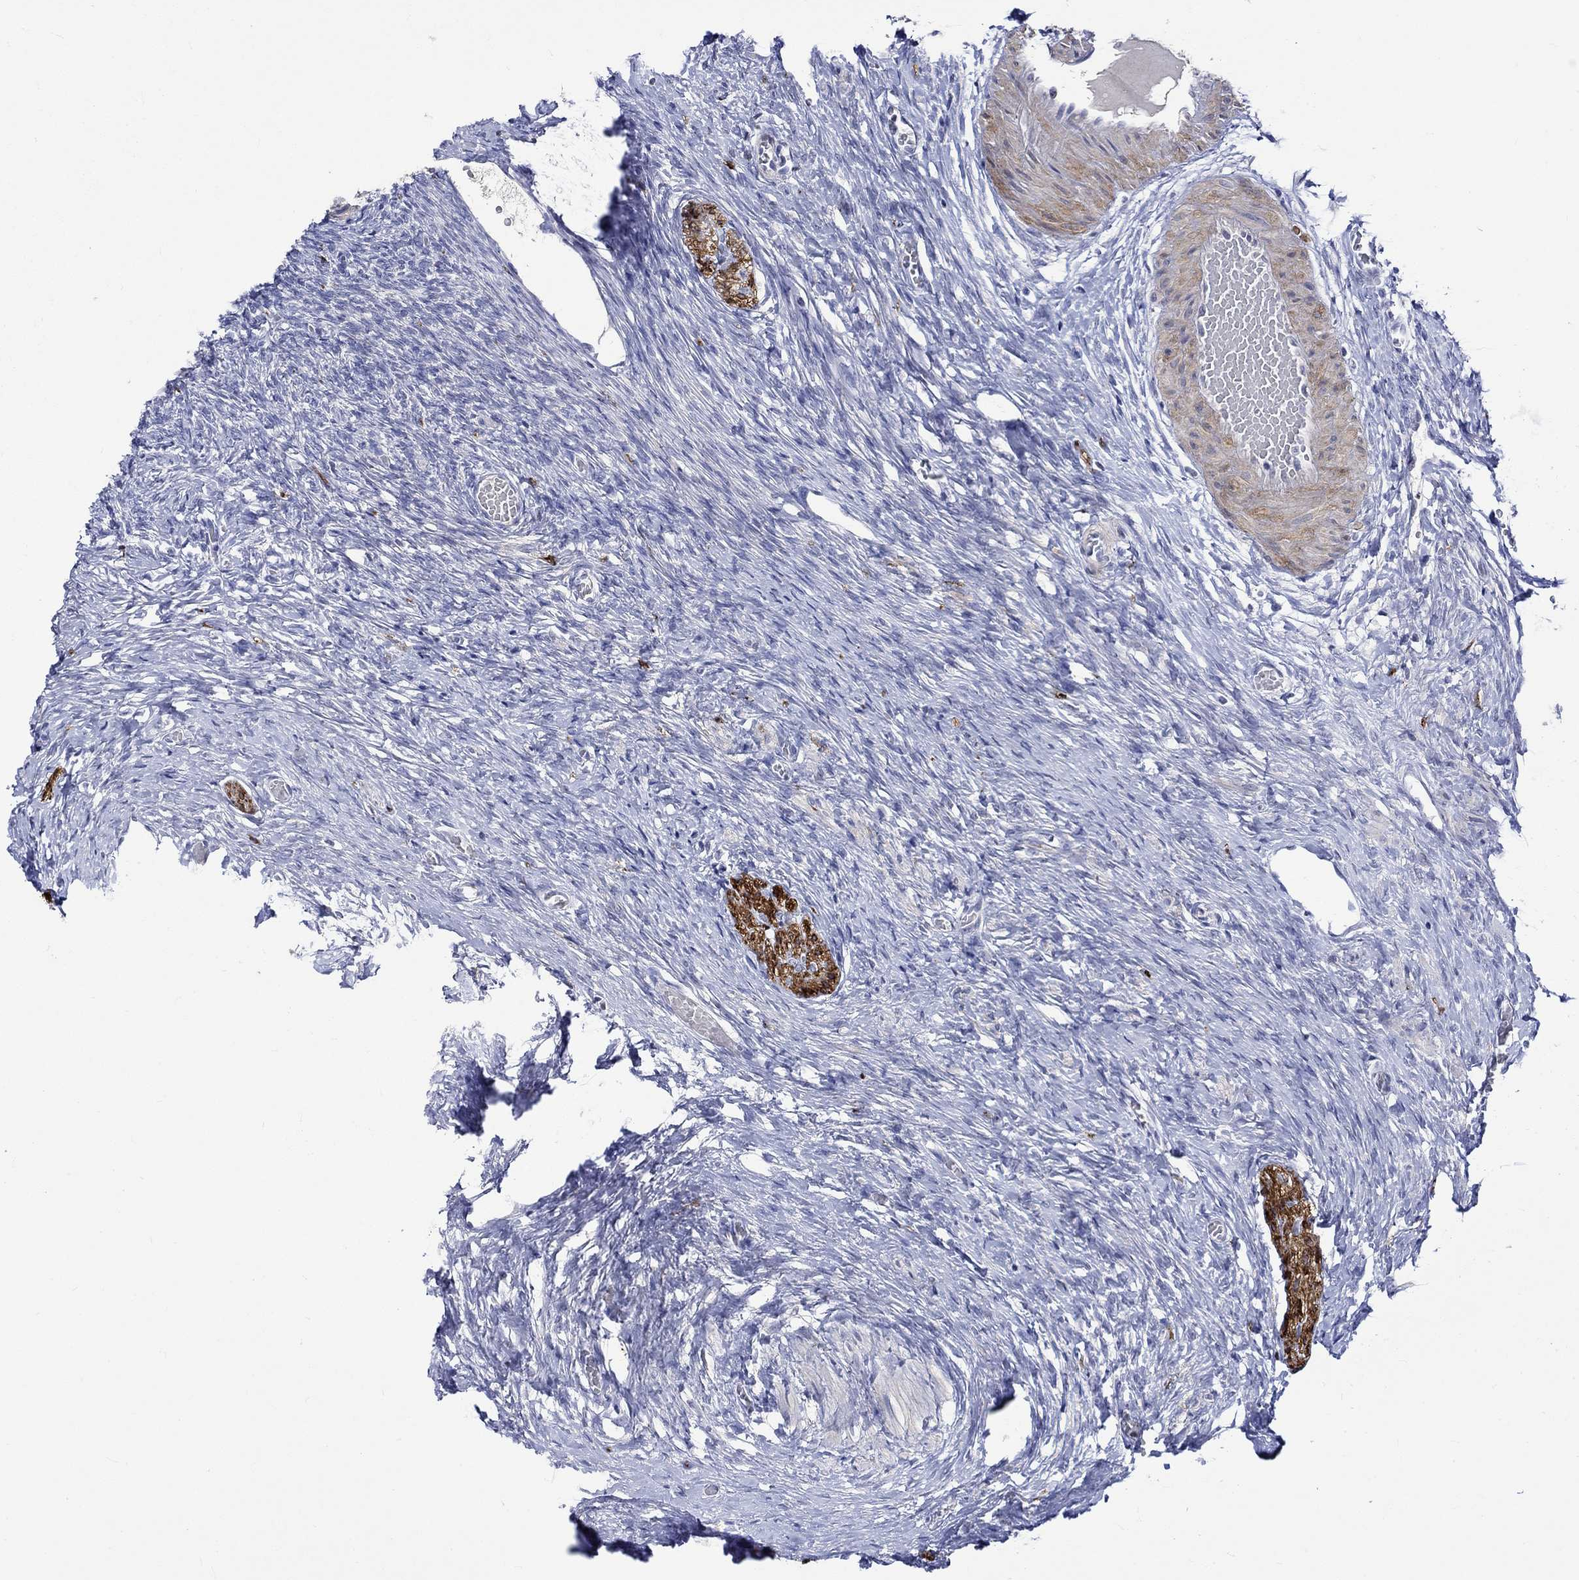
{"staining": {"intensity": "negative", "quantity": "none", "location": "none"}, "tissue": "ovary", "cell_type": "Follicle cells", "image_type": "normal", "snomed": [{"axis": "morphology", "description": "Normal tissue, NOS"}, {"axis": "topography", "description": "Ovary"}], "caption": "Immunohistochemistry photomicrograph of normal ovary: ovary stained with DAB demonstrates no significant protein expression in follicle cells. Brightfield microscopy of immunohistochemistry (IHC) stained with DAB (3,3'-diaminobenzidine) (brown) and hematoxylin (blue), captured at high magnification.", "gene": "CRYAB", "patient": {"sex": "female", "age": 27}}